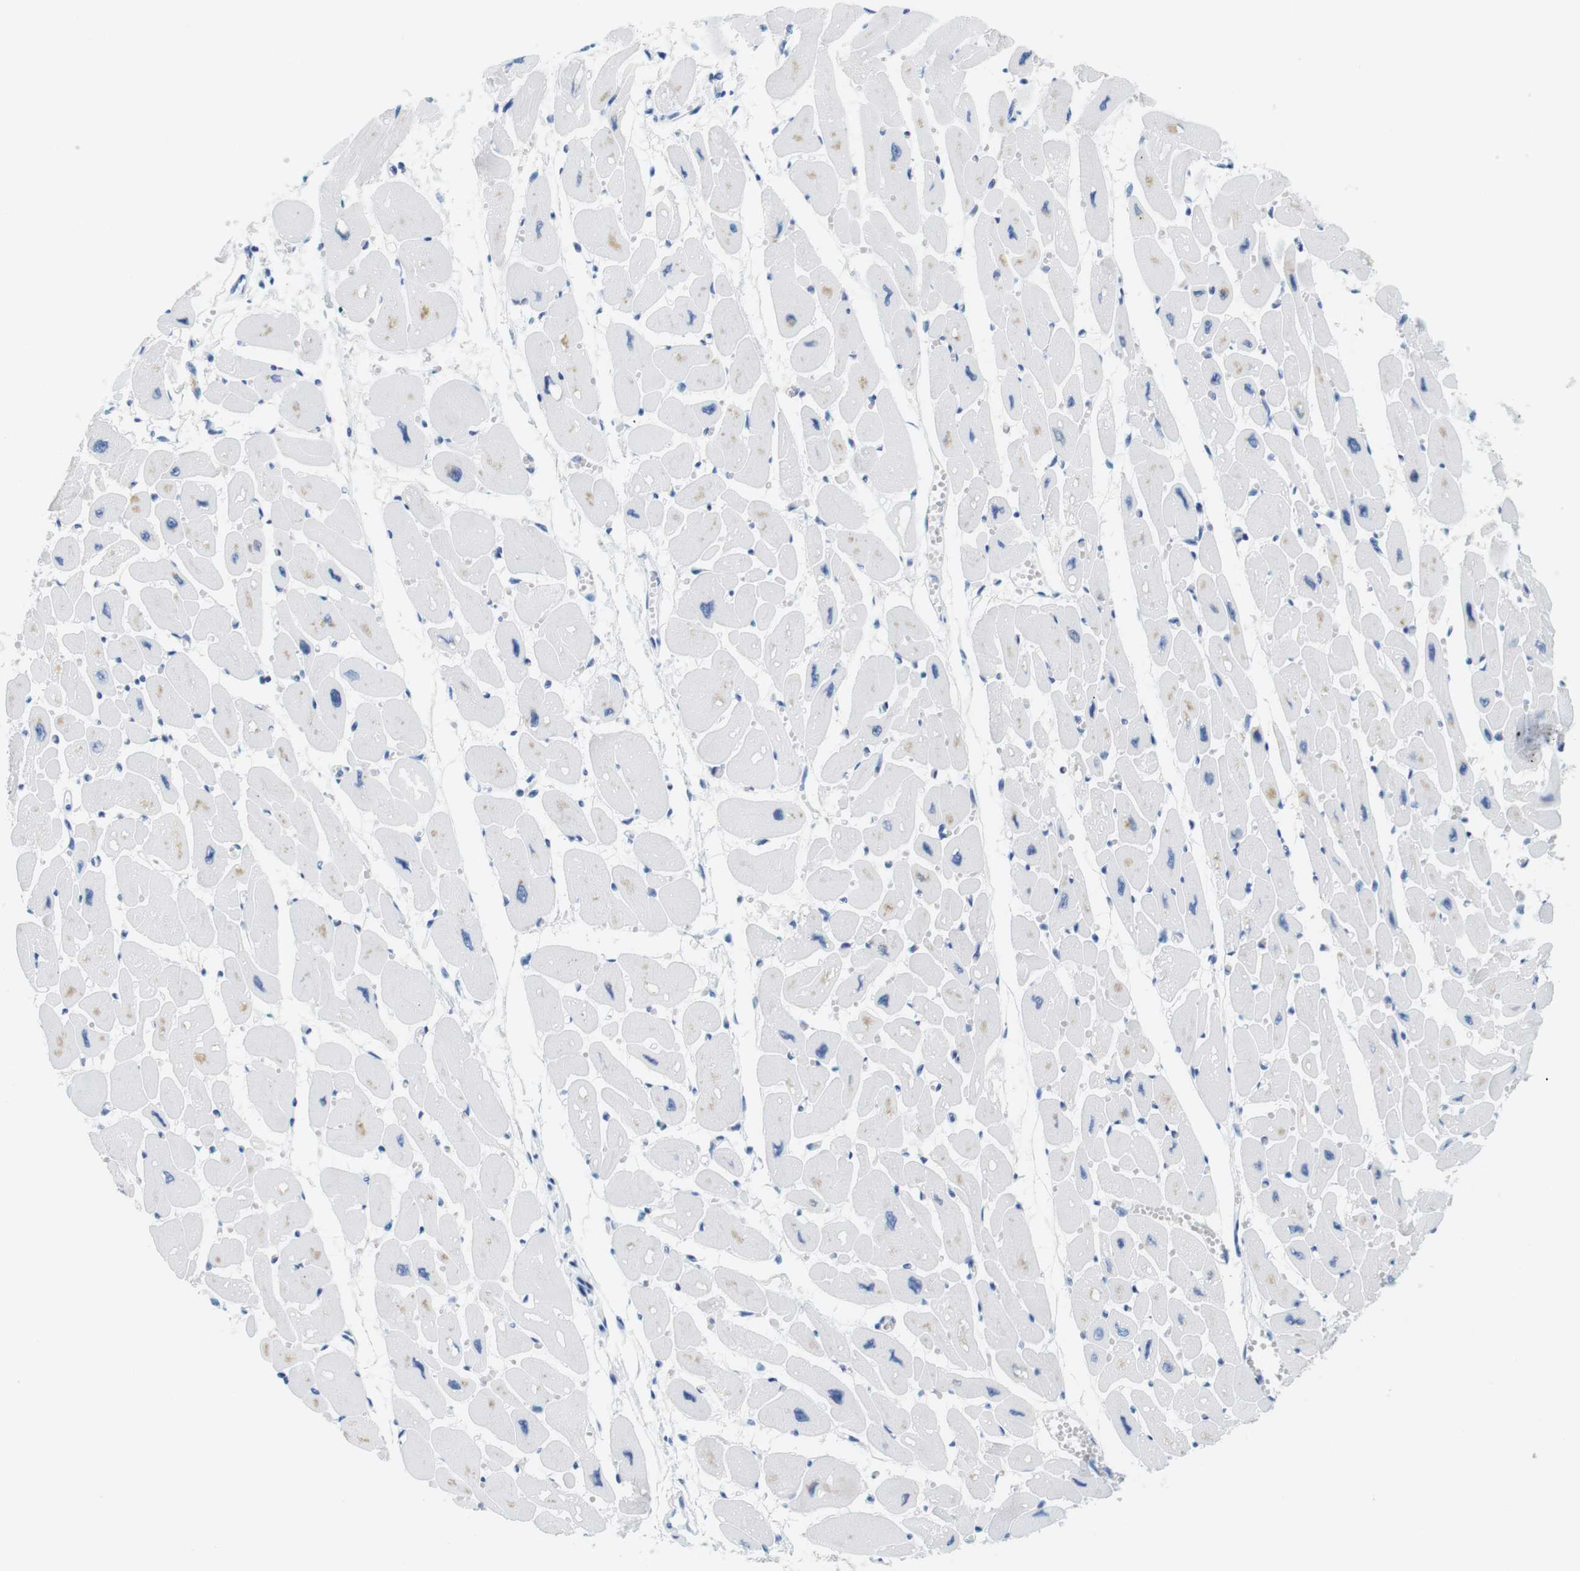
{"staining": {"intensity": "weak", "quantity": "<25%", "location": "cytoplasmic/membranous"}, "tissue": "heart muscle", "cell_type": "Cardiomyocytes", "image_type": "normal", "snomed": [{"axis": "morphology", "description": "Normal tissue, NOS"}, {"axis": "topography", "description": "Heart"}], "caption": "Photomicrograph shows no significant protein expression in cardiomyocytes of unremarkable heart muscle. (DAB (3,3'-diaminobenzidine) IHC with hematoxylin counter stain).", "gene": "CYP2C9", "patient": {"sex": "female", "age": 54}}